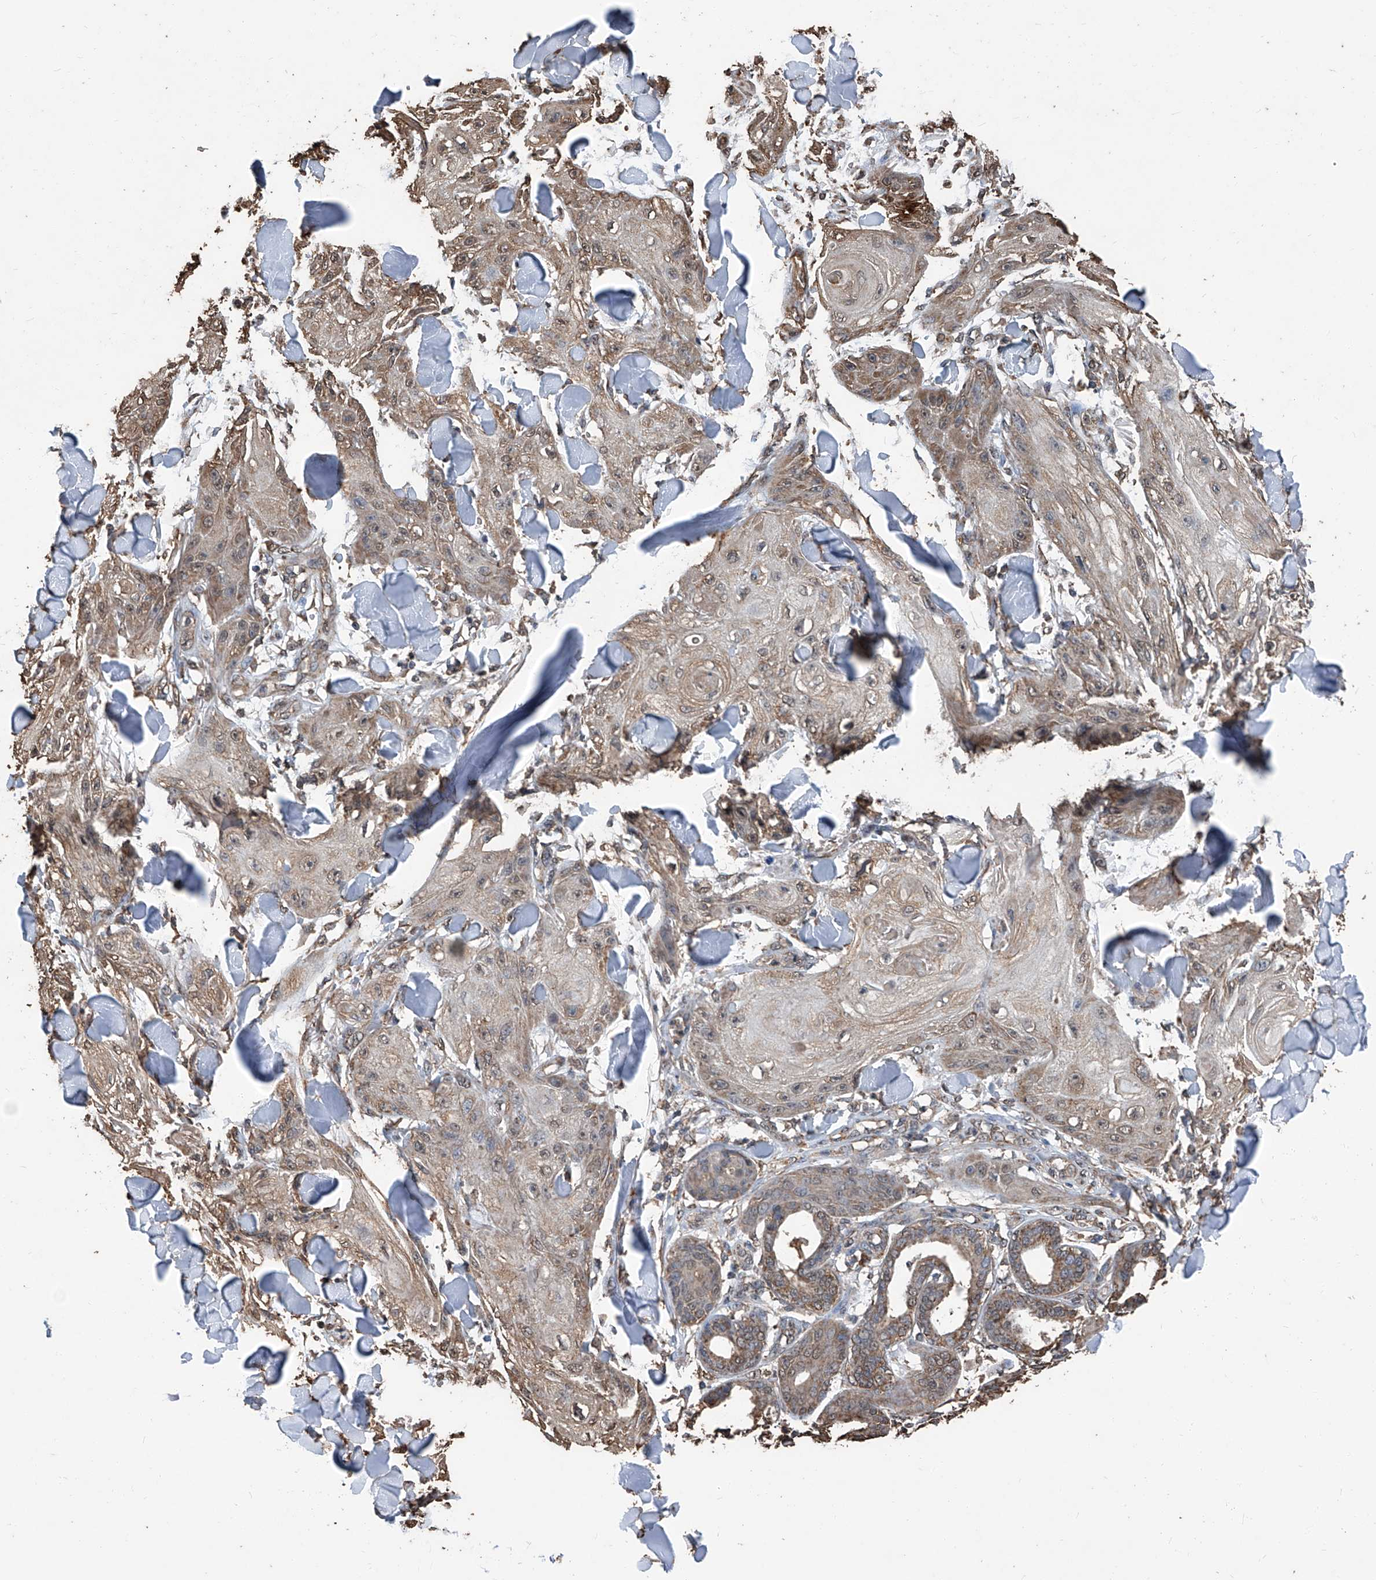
{"staining": {"intensity": "weak", "quantity": ">75%", "location": "cytoplasmic/membranous"}, "tissue": "skin cancer", "cell_type": "Tumor cells", "image_type": "cancer", "snomed": [{"axis": "morphology", "description": "Squamous cell carcinoma, NOS"}, {"axis": "topography", "description": "Skin"}], "caption": "Approximately >75% of tumor cells in human skin cancer (squamous cell carcinoma) display weak cytoplasmic/membranous protein positivity as visualized by brown immunohistochemical staining.", "gene": "STARD7", "patient": {"sex": "male", "age": 74}}